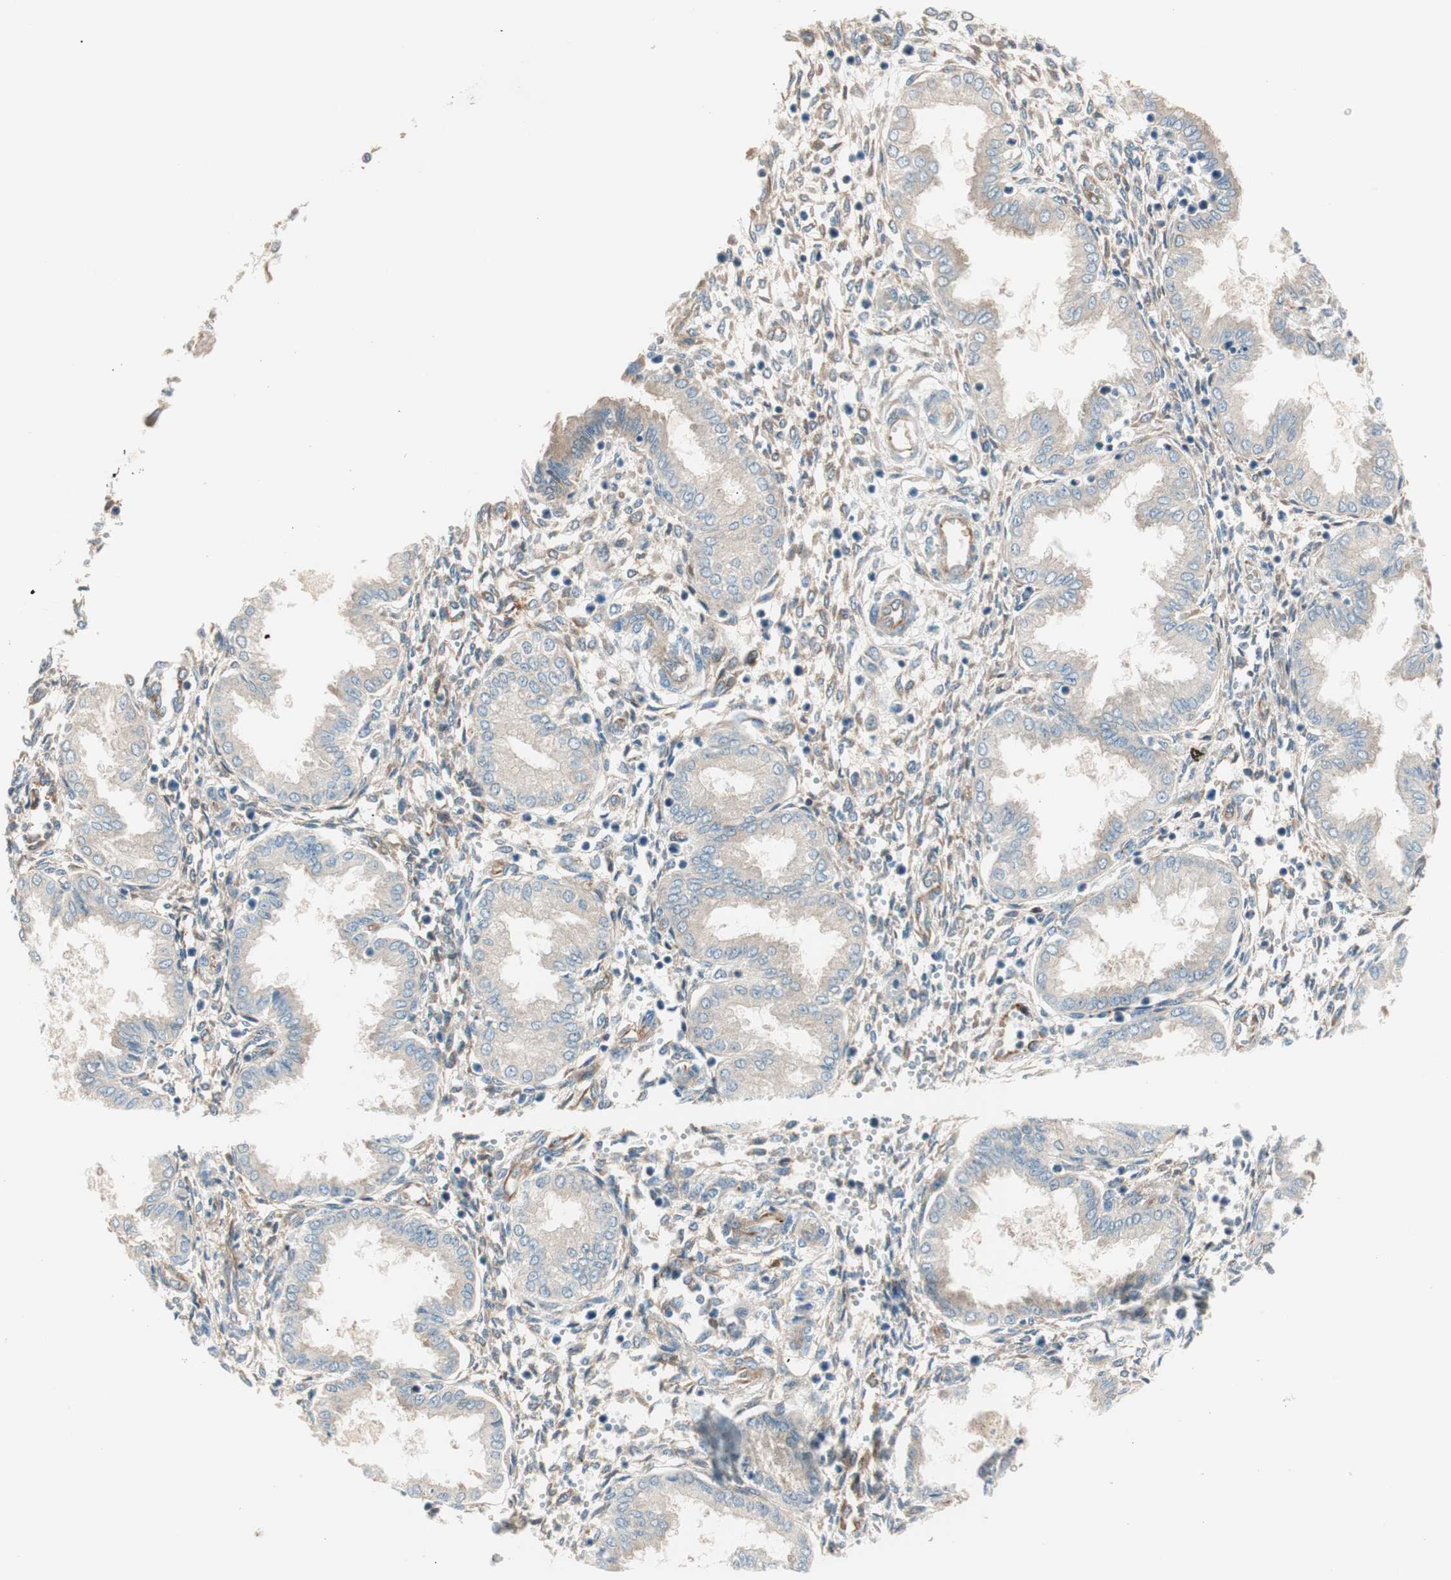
{"staining": {"intensity": "moderate", "quantity": "25%-75%", "location": "cytoplasmic/membranous"}, "tissue": "endometrium", "cell_type": "Cells in endometrial stroma", "image_type": "normal", "snomed": [{"axis": "morphology", "description": "Normal tissue, NOS"}, {"axis": "topography", "description": "Endometrium"}], "caption": "The image demonstrates staining of normal endometrium, revealing moderate cytoplasmic/membranous protein staining (brown color) within cells in endometrial stroma.", "gene": "GALT", "patient": {"sex": "female", "age": 33}}